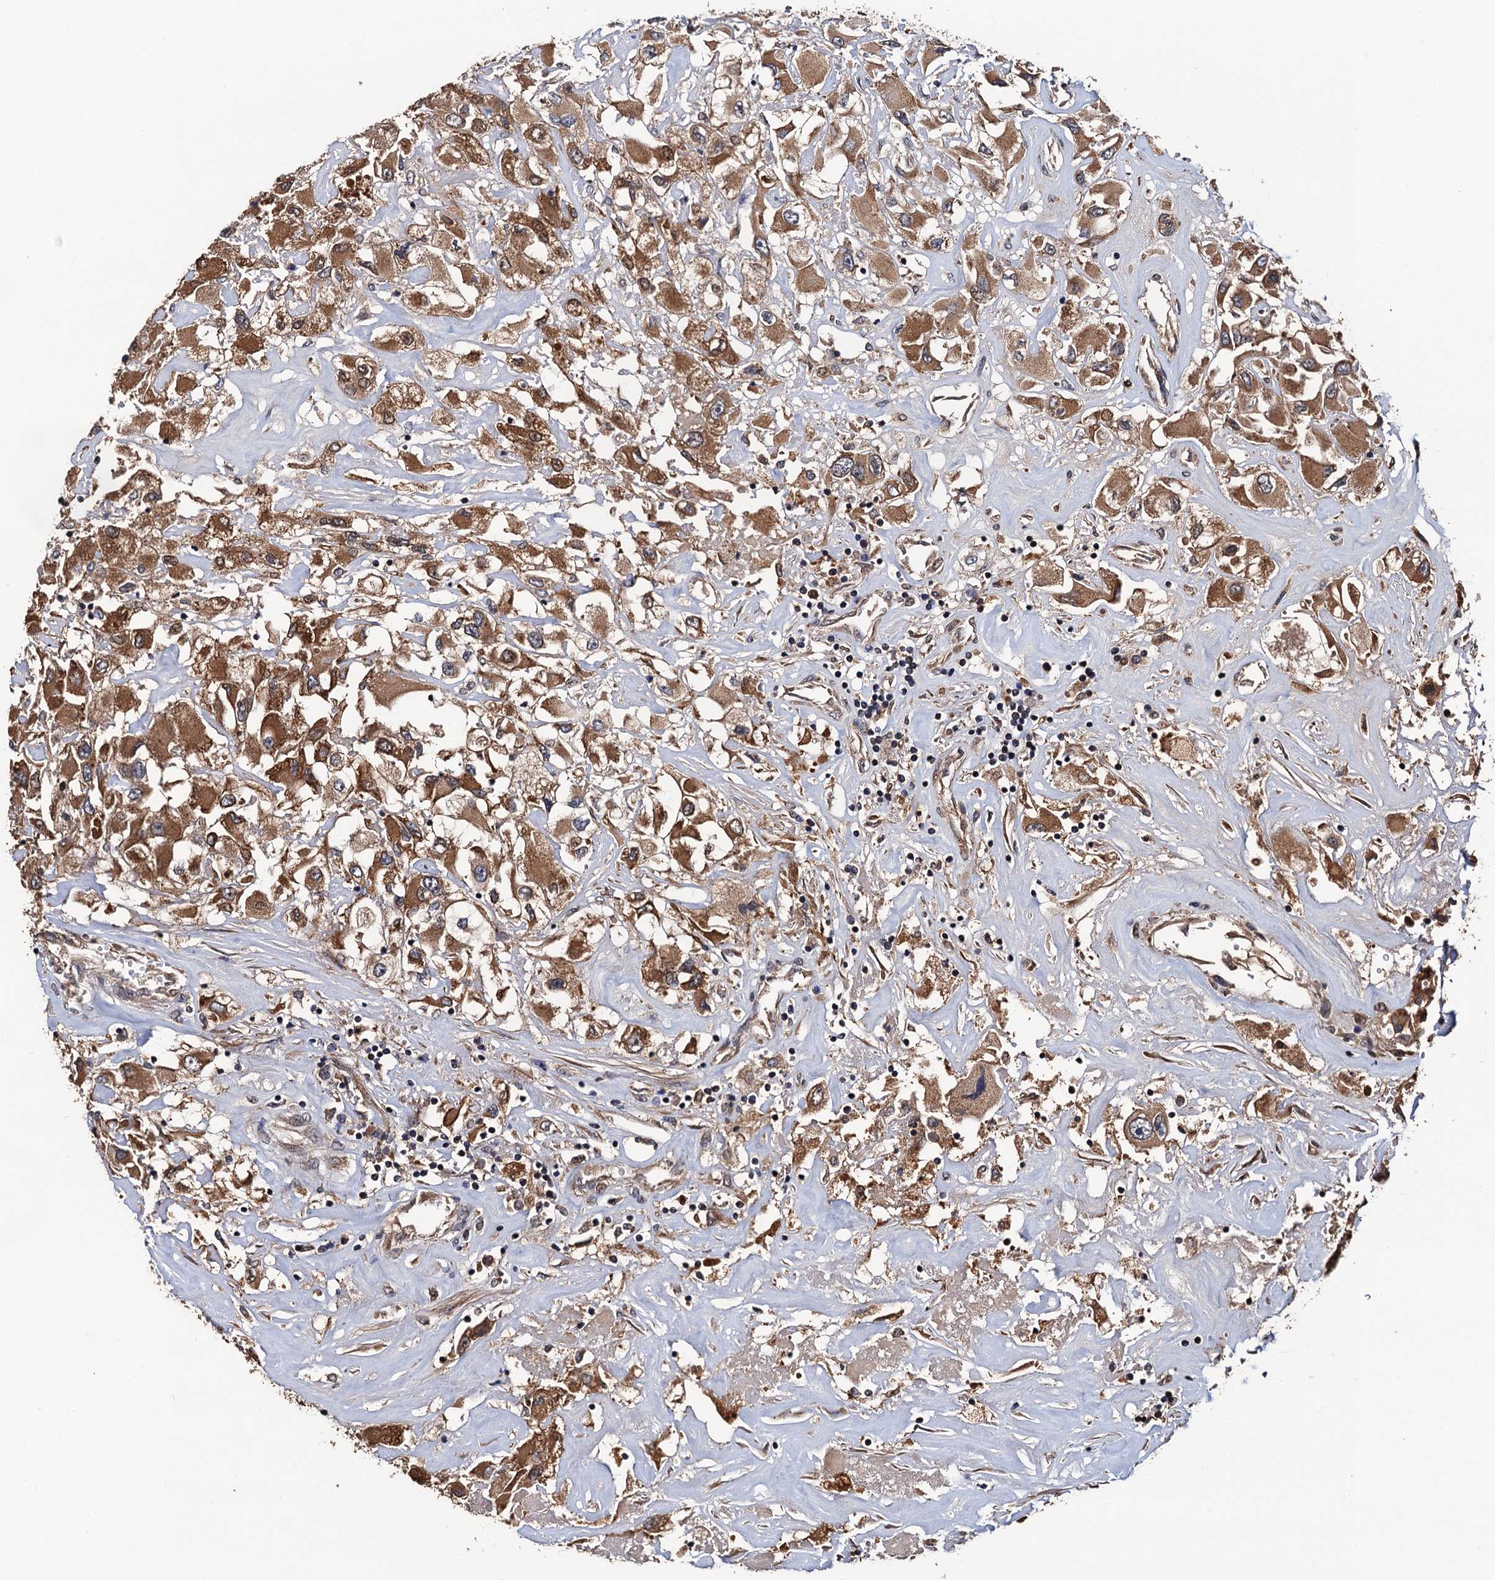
{"staining": {"intensity": "moderate", "quantity": ">75%", "location": "cytoplasmic/membranous"}, "tissue": "renal cancer", "cell_type": "Tumor cells", "image_type": "cancer", "snomed": [{"axis": "morphology", "description": "Adenocarcinoma, NOS"}, {"axis": "topography", "description": "Kidney"}], "caption": "Immunohistochemistry micrograph of neoplastic tissue: renal cancer stained using immunohistochemistry (IHC) demonstrates medium levels of moderate protein expression localized specifically in the cytoplasmic/membranous of tumor cells, appearing as a cytoplasmic/membranous brown color.", "gene": "RGS11", "patient": {"sex": "female", "age": 52}}